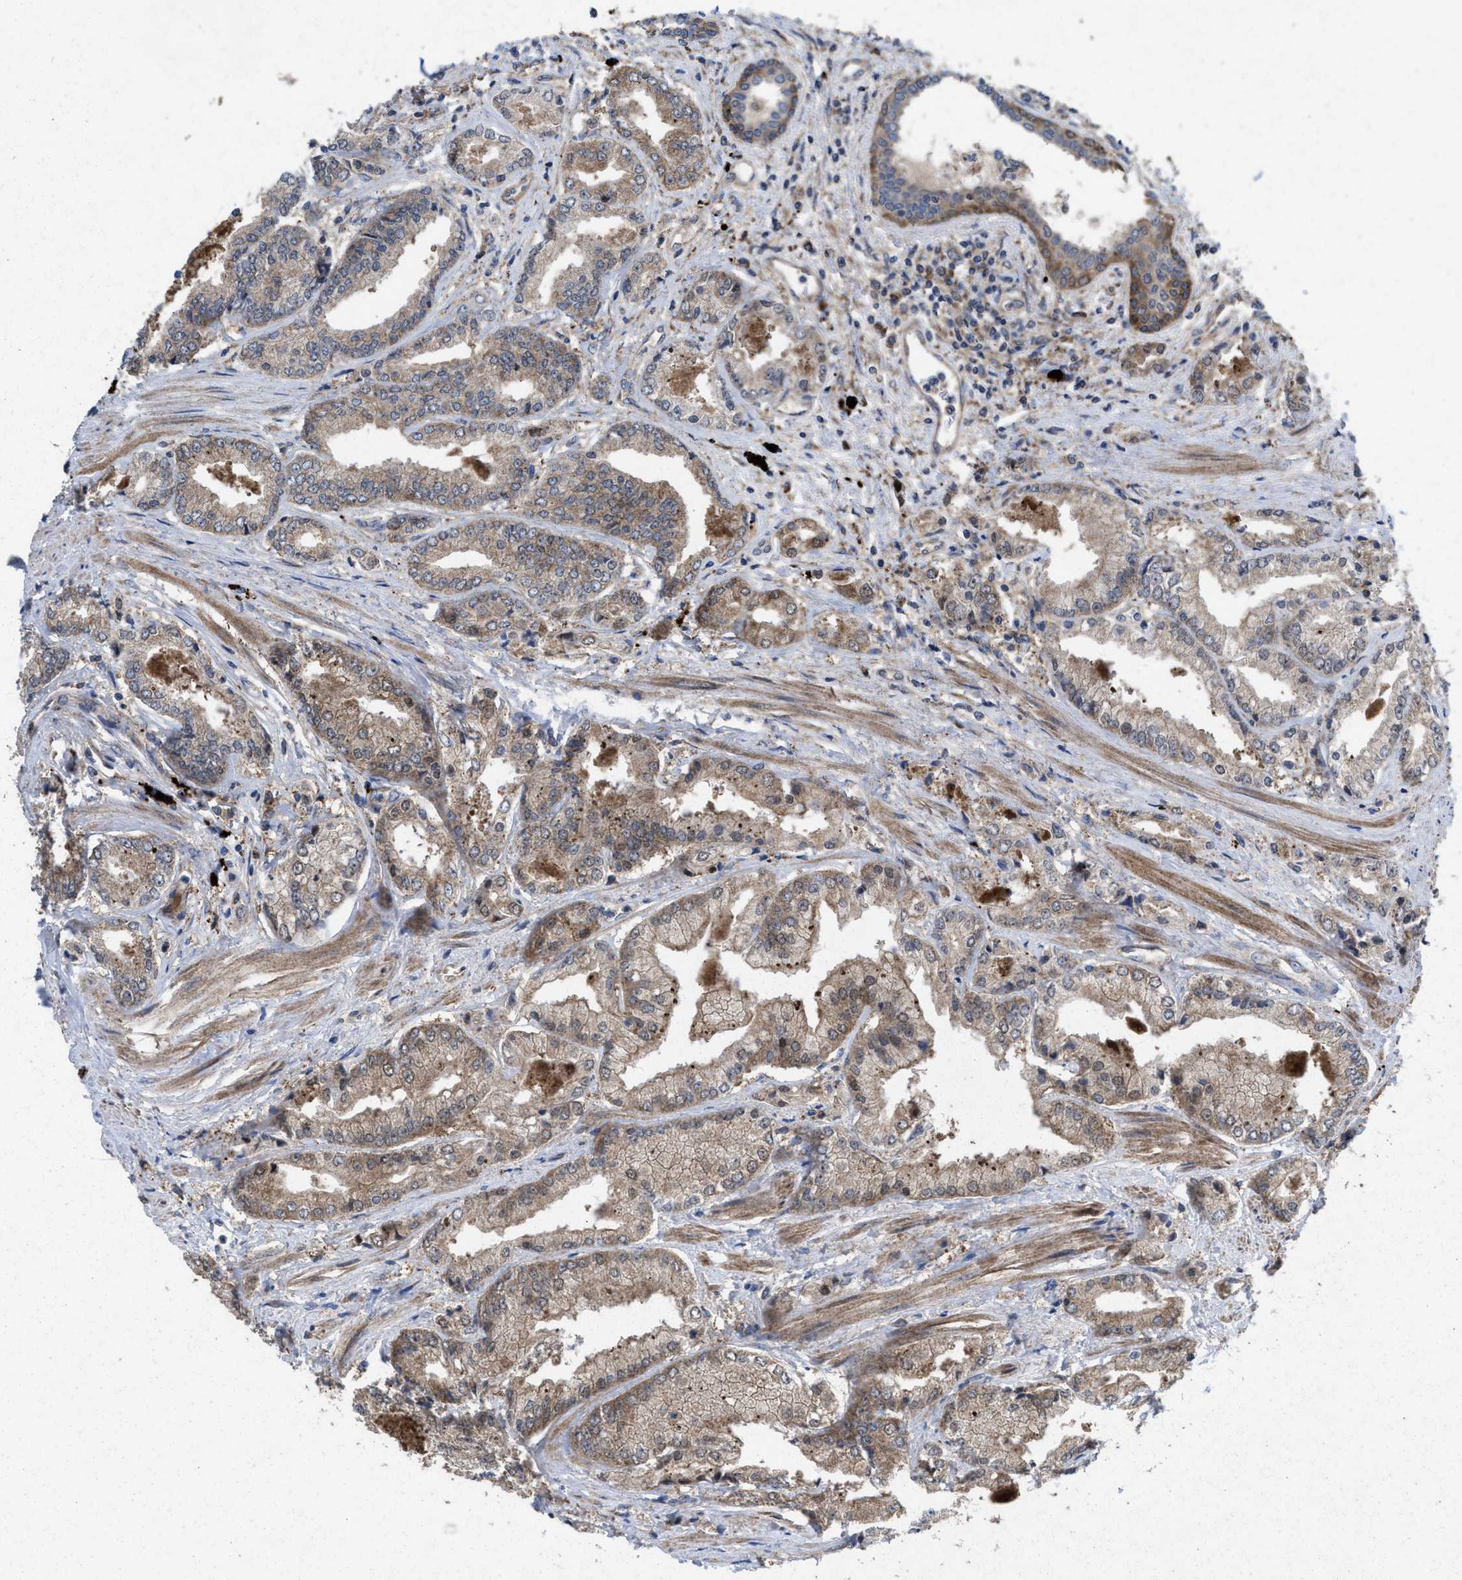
{"staining": {"intensity": "weak", "quantity": "25%-75%", "location": "cytoplasmic/membranous"}, "tissue": "prostate cancer", "cell_type": "Tumor cells", "image_type": "cancer", "snomed": [{"axis": "morphology", "description": "Adenocarcinoma, Low grade"}, {"axis": "topography", "description": "Prostate"}], "caption": "Approximately 25%-75% of tumor cells in adenocarcinoma (low-grade) (prostate) exhibit weak cytoplasmic/membranous protein positivity as visualized by brown immunohistochemical staining.", "gene": "MSI2", "patient": {"sex": "male", "age": 52}}